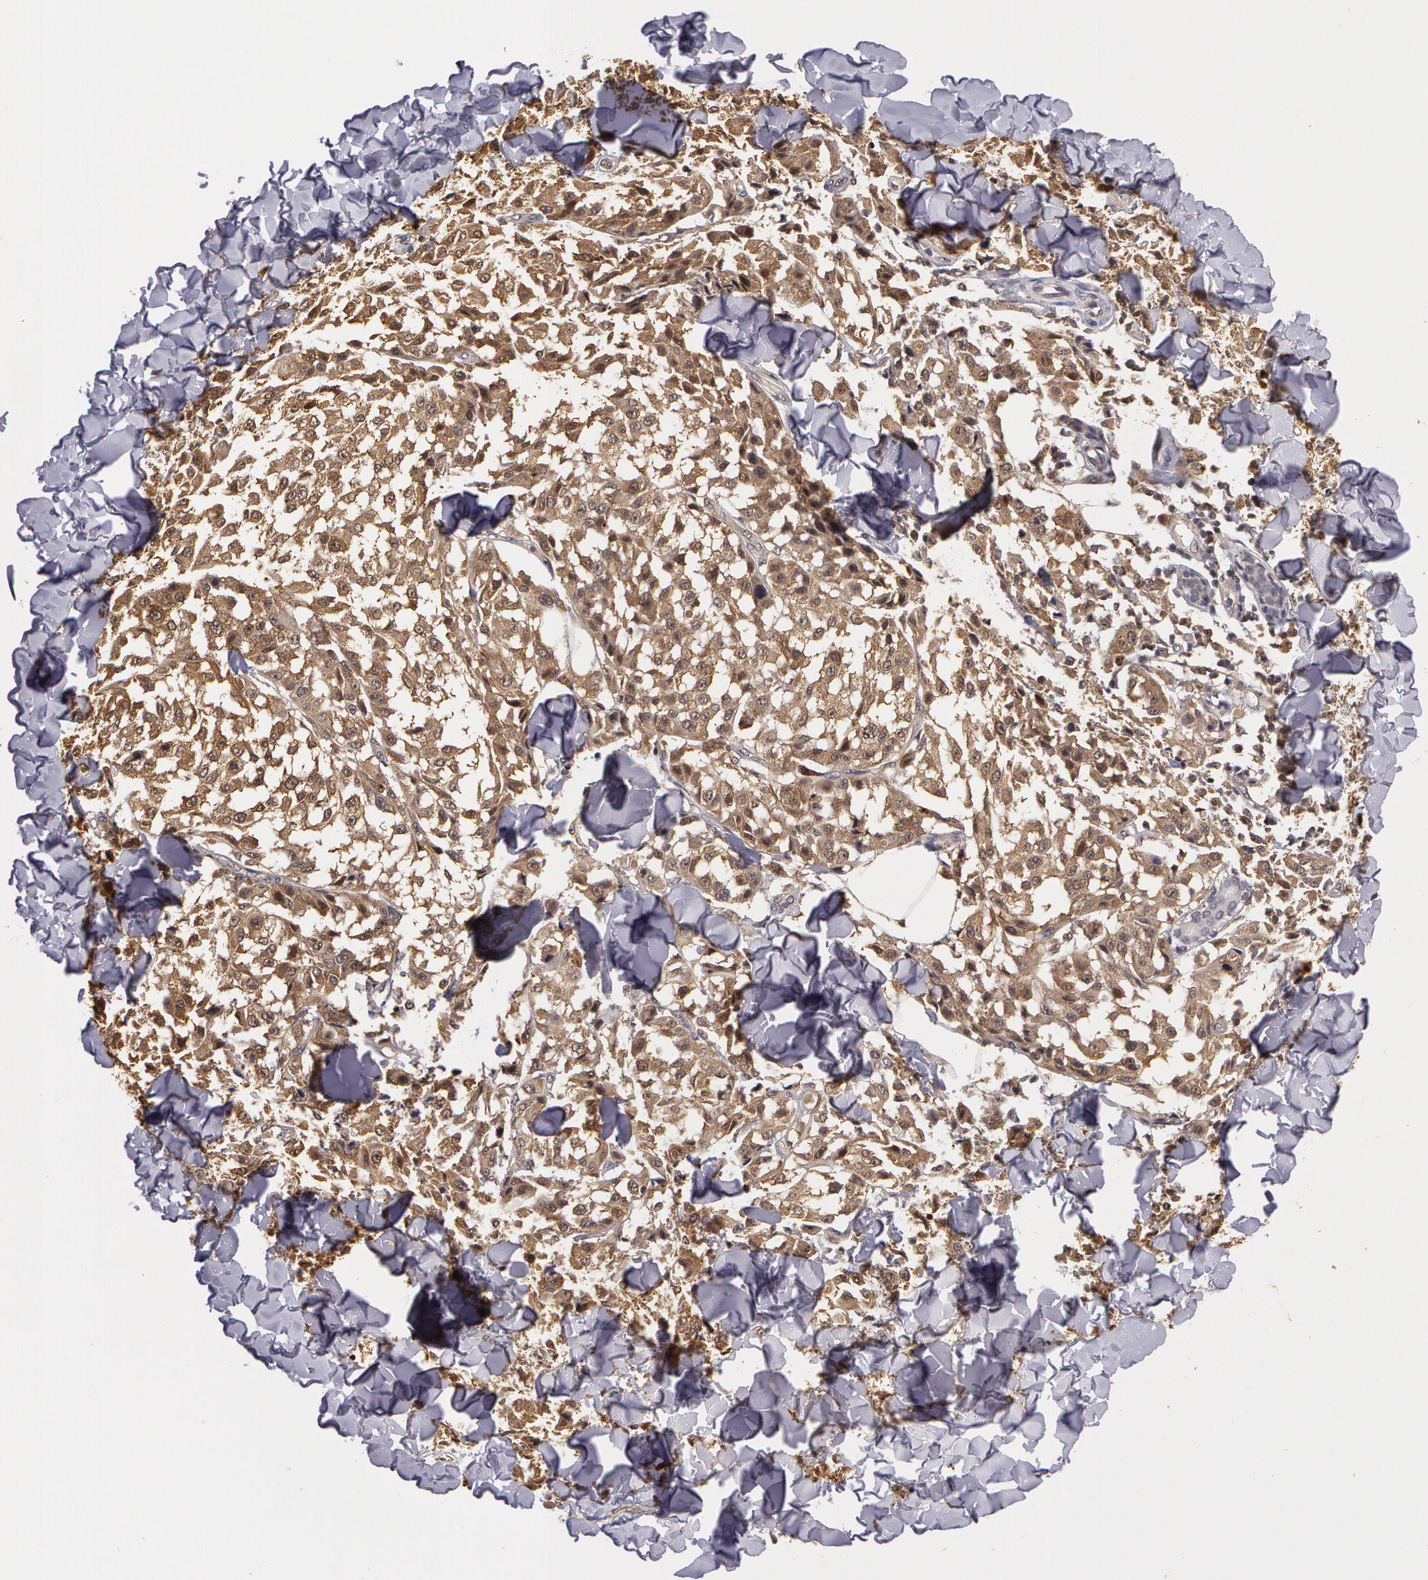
{"staining": {"intensity": "weak", "quantity": ">75%", "location": "cytoplasmic/membranous"}, "tissue": "melanoma", "cell_type": "Tumor cells", "image_type": "cancer", "snomed": [{"axis": "morphology", "description": "Malignant melanoma, NOS"}, {"axis": "topography", "description": "Skin"}], "caption": "Immunohistochemistry (IHC) (DAB (3,3'-diaminobenzidine)) staining of human malignant melanoma reveals weak cytoplasmic/membranous protein staining in about >75% of tumor cells.", "gene": "AHSA1", "patient": {"sex": "female", "age": 64}}